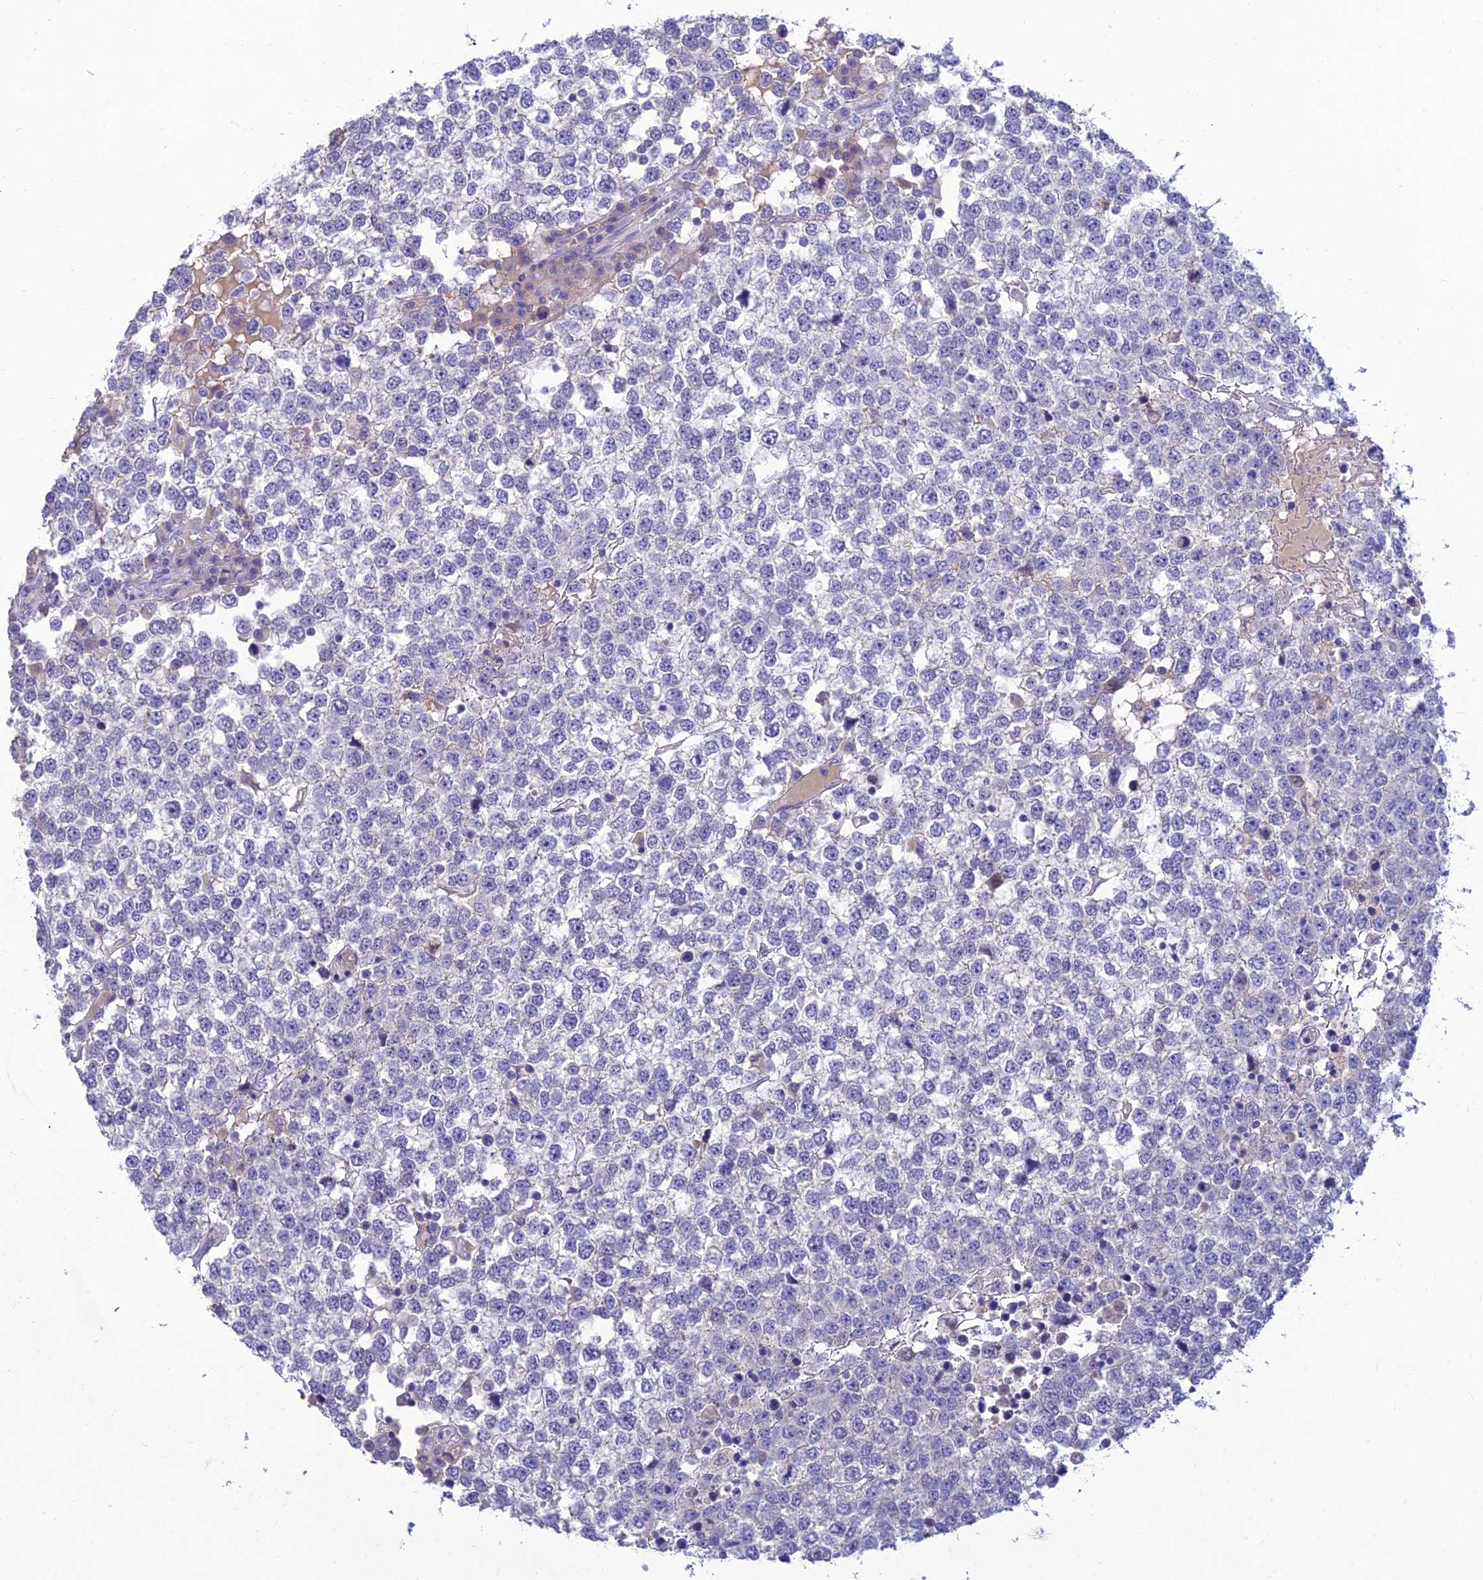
{"staining": {"intensity": "negative", "quantity": "none", "location": "none"}, "tissue": "testis cancer", "cell_type": "Tumor cells", "image_type": "cancer", "snomed": [{"axis": "morphology", "description": "Seminoma, NOS"}, {"axis": "topography", "description": "Testis"}], "caption": "Immunohistochemistry (IHC) micrograph of testis seminoma stained for a protein (brown), which exhibits no positivity in tumor cells.", "gene": "TEKT3", "patient": {"sex": "male", "age": 65}}